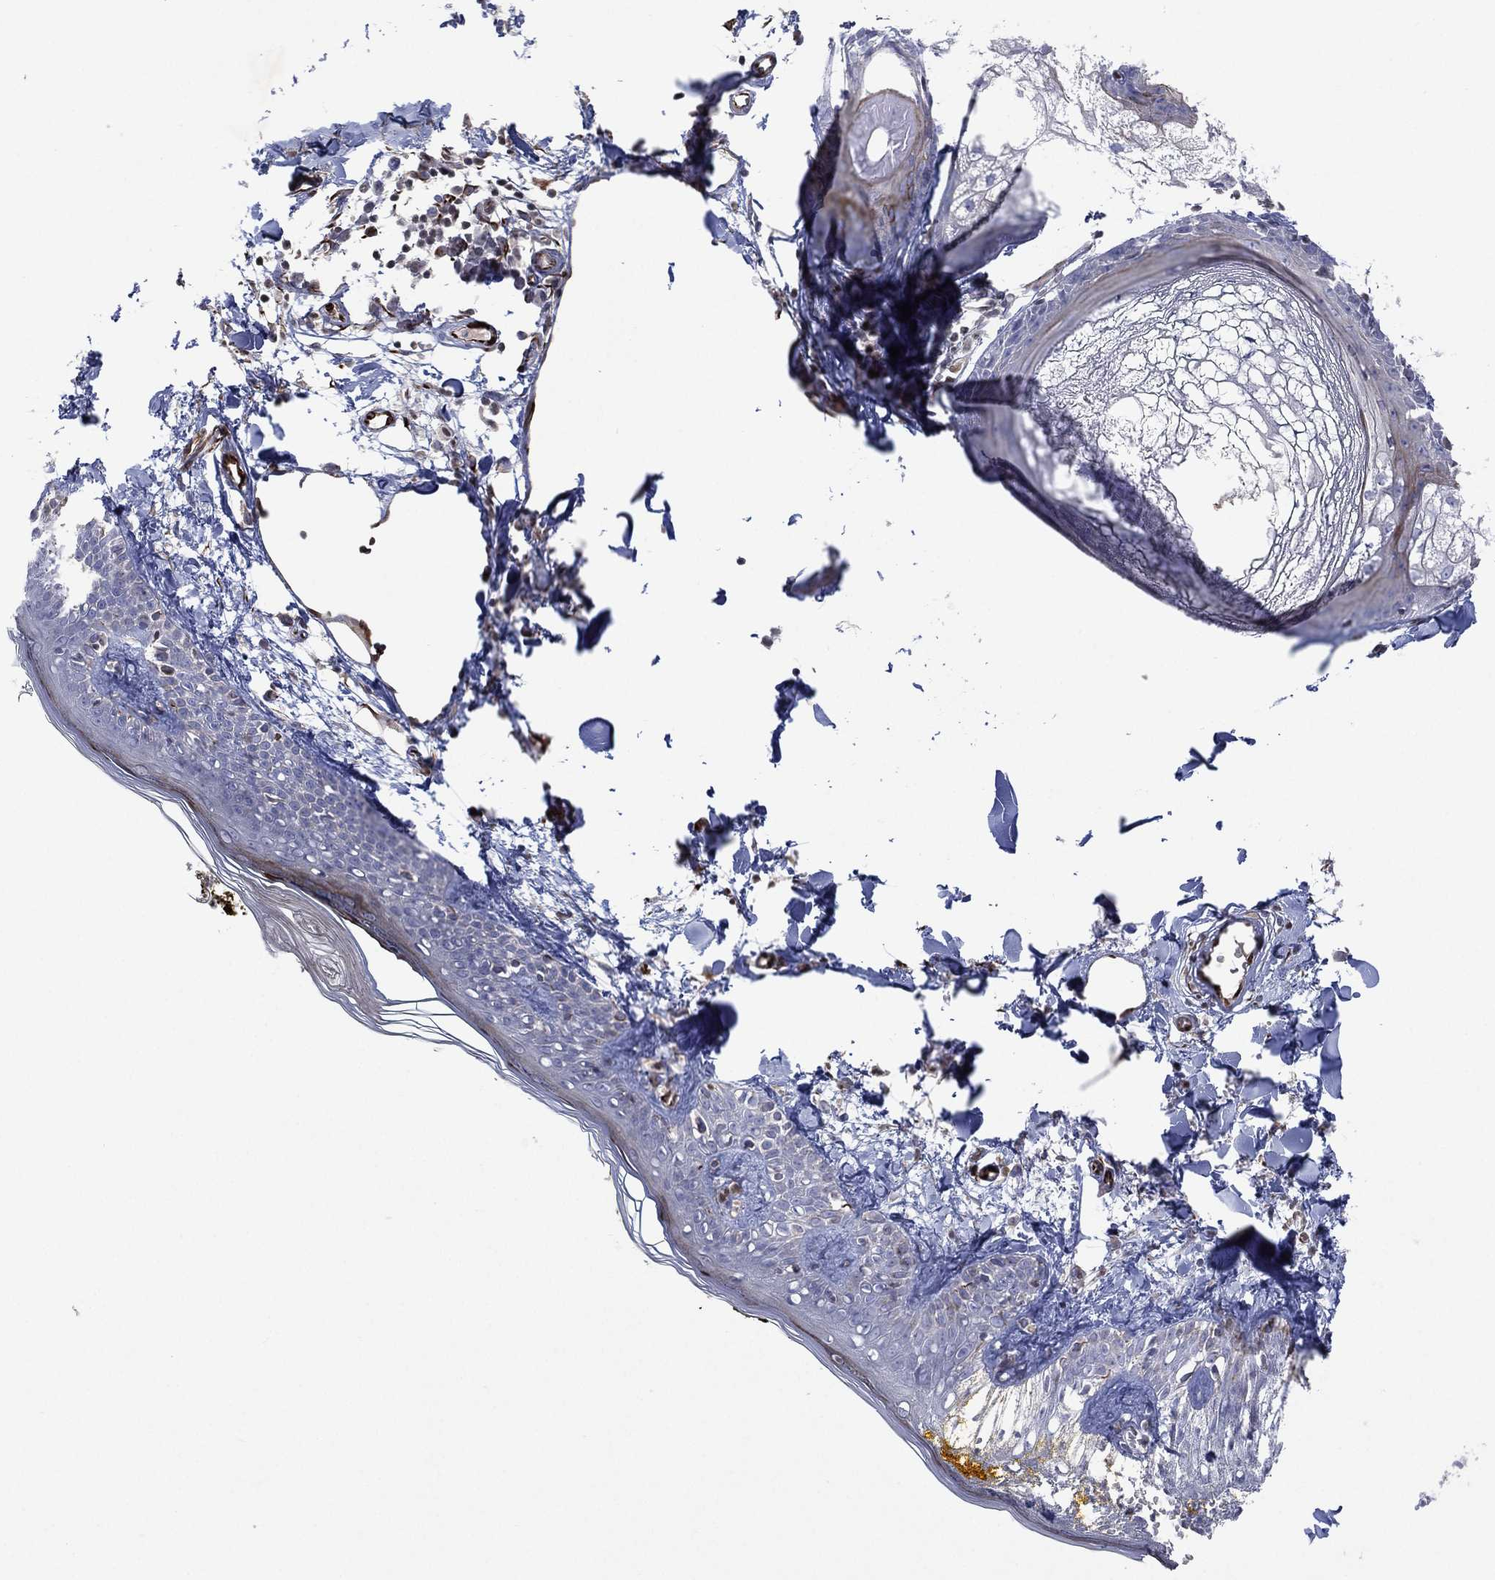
{"staining": {"intensity": "negative", "quantity": "none", "location": "none"}, "tissue": "skin", "cell_type": "Fibroblasts", "image_type": "normal", "snomed": [{"axis": "morphology", "description": "Normal tissue, NOS"}, {"axis": "topography", "description": "Skin"}], "caption": "A high-resolution image shows IHC staining of normal skin, which displays no significant positivity in fibroblasts.", "gene": "FLI1", "patient": {"sex": "male", "age": 76}}